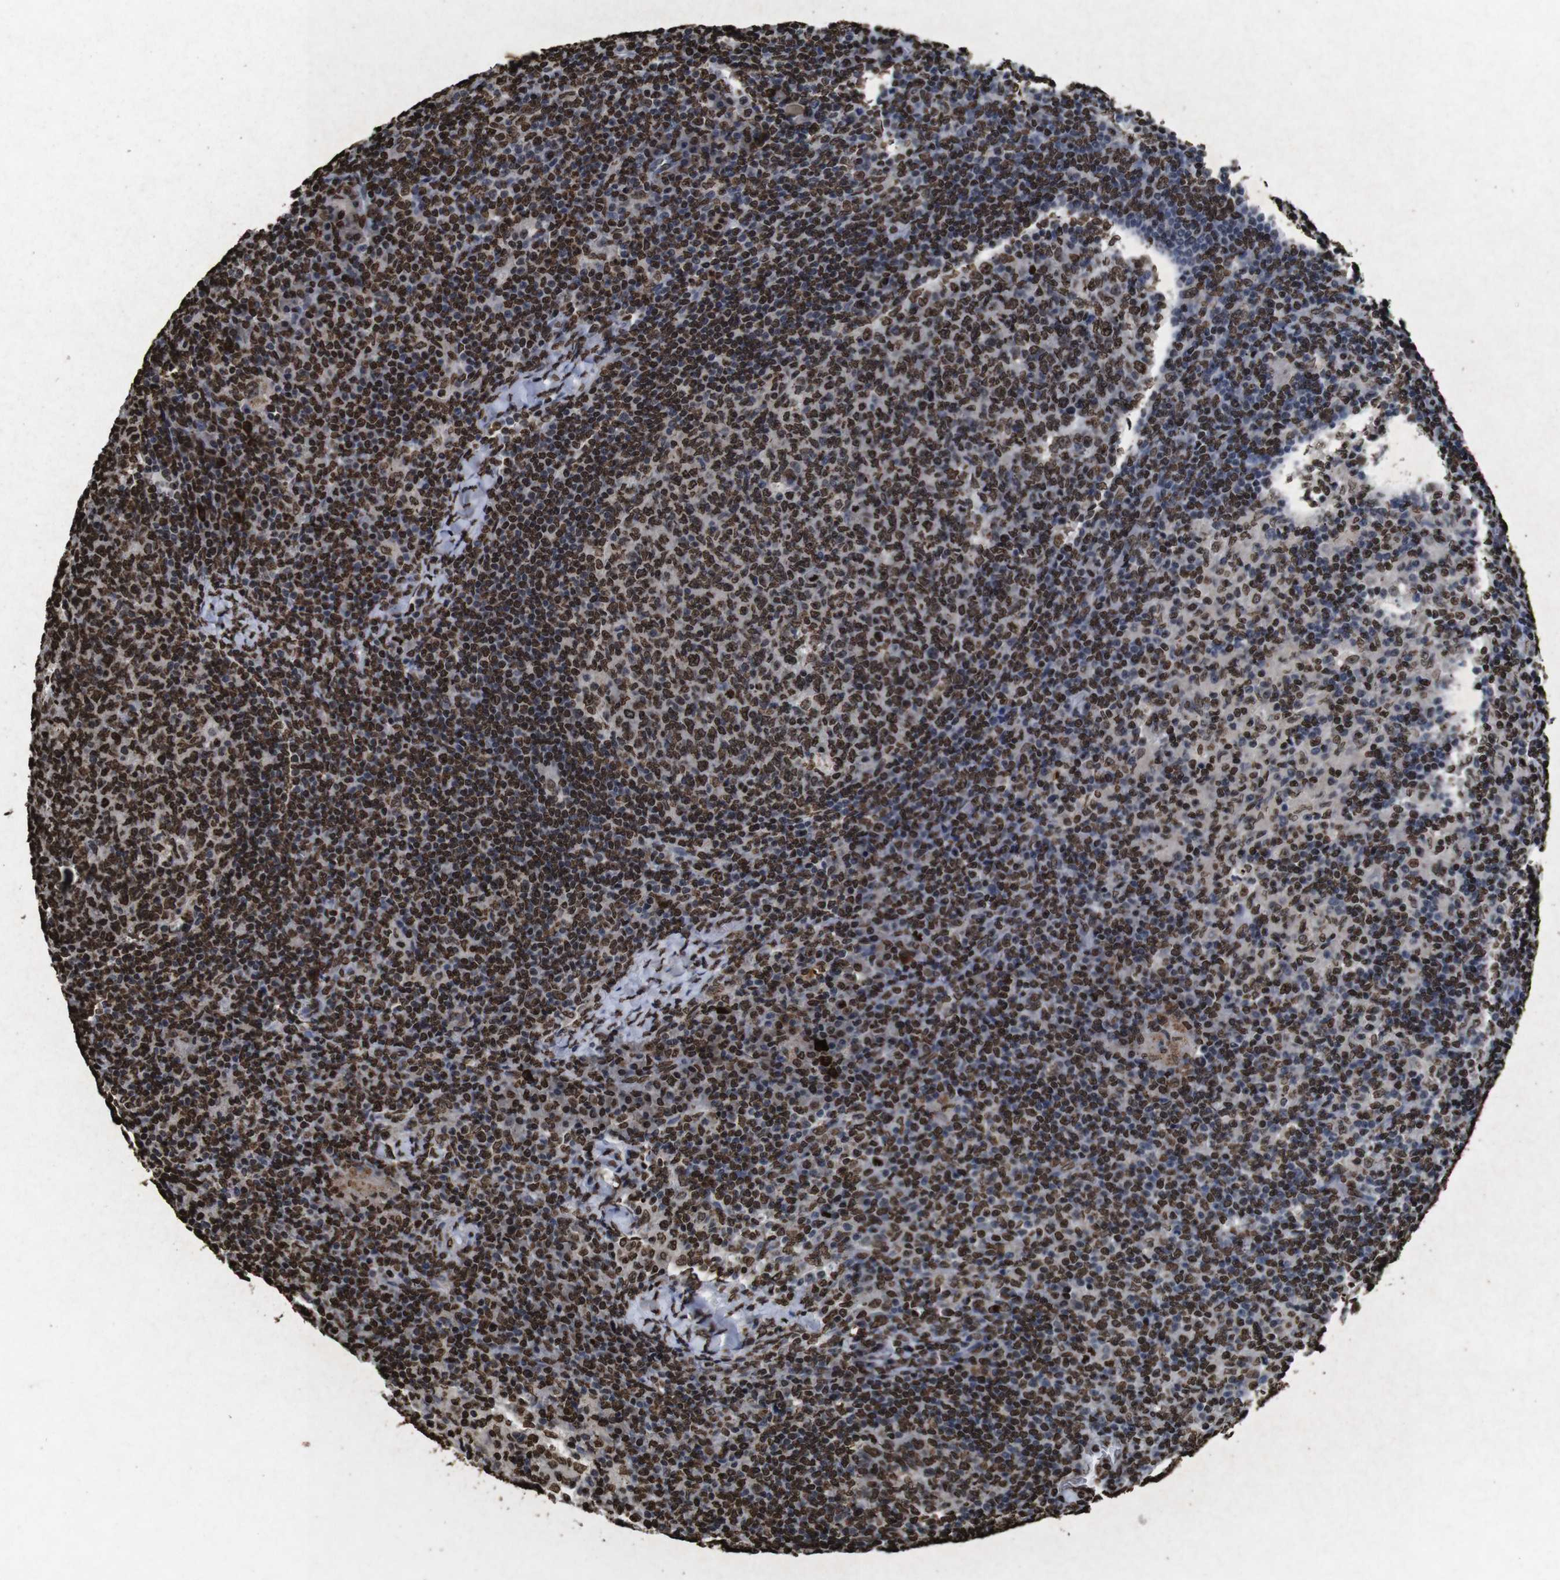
{"staining": {"intensity": "moderate", "quantity": ">75%", "location": "nuclear"}, "tissue": "lymph node", "cell_type": "Germinal center cells", "image_type": "normal", "snomed": [{"axis": "morphology", "description": "Normal tissue, NOS"}, {"axis": "morphology", "description": "Inflammation, NOS"}, {"axis": "topography", "description": "Lymph node"}], "caption": "IHC of unremarkable lymph node exhibits medium levels of moderate nuclear expression in about >75% of germinal center cells.", "gene": "MDM2", "patient": {"sex": "male", "age": 55}}